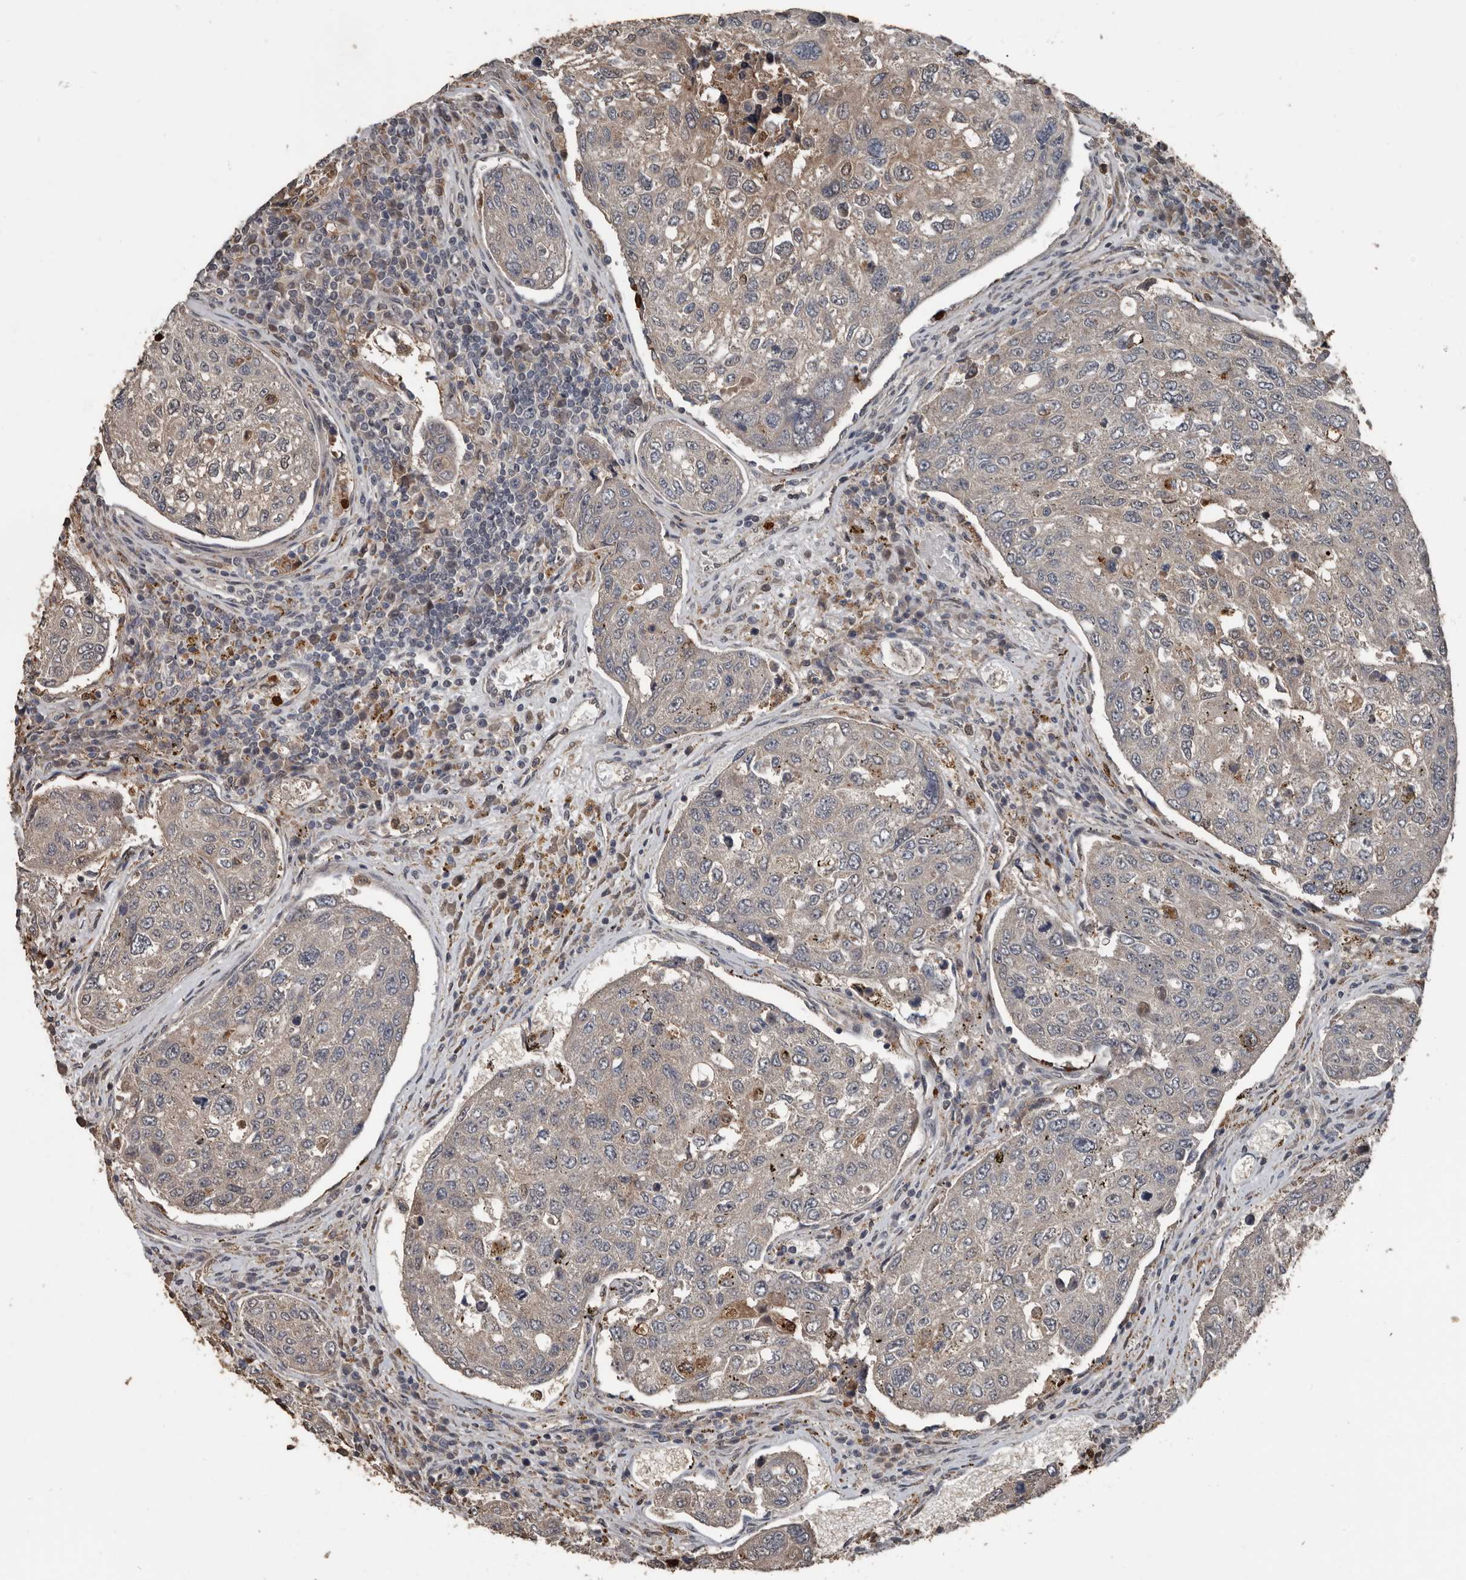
{"staining": {"intensity": "weak", "quantity": "25%-75%", "location": "cytoplasmic/membranous"}, "tissue": "urothelial cancer", "cell_type": "Tumor cells", "image_type": "cancer", "snomed": [{"axis": "morphology", "description": "Urothelial carcinoma, High grade"}, {"axis": "topography", "description": "Lymph node"}, {"axis": "topography", "description": "Urinary bladder"}], "caption": "Immunohistochemistry (IHC) (DAB (3,3'-diaminobenzidine)) staining of urothelial cancer exhibits weak cytoplasmic/membranous protein positivity in about 25%-75% of tumor cells.", "gene": "FSBP", "patient": {"sex": "male", "age": 51}}